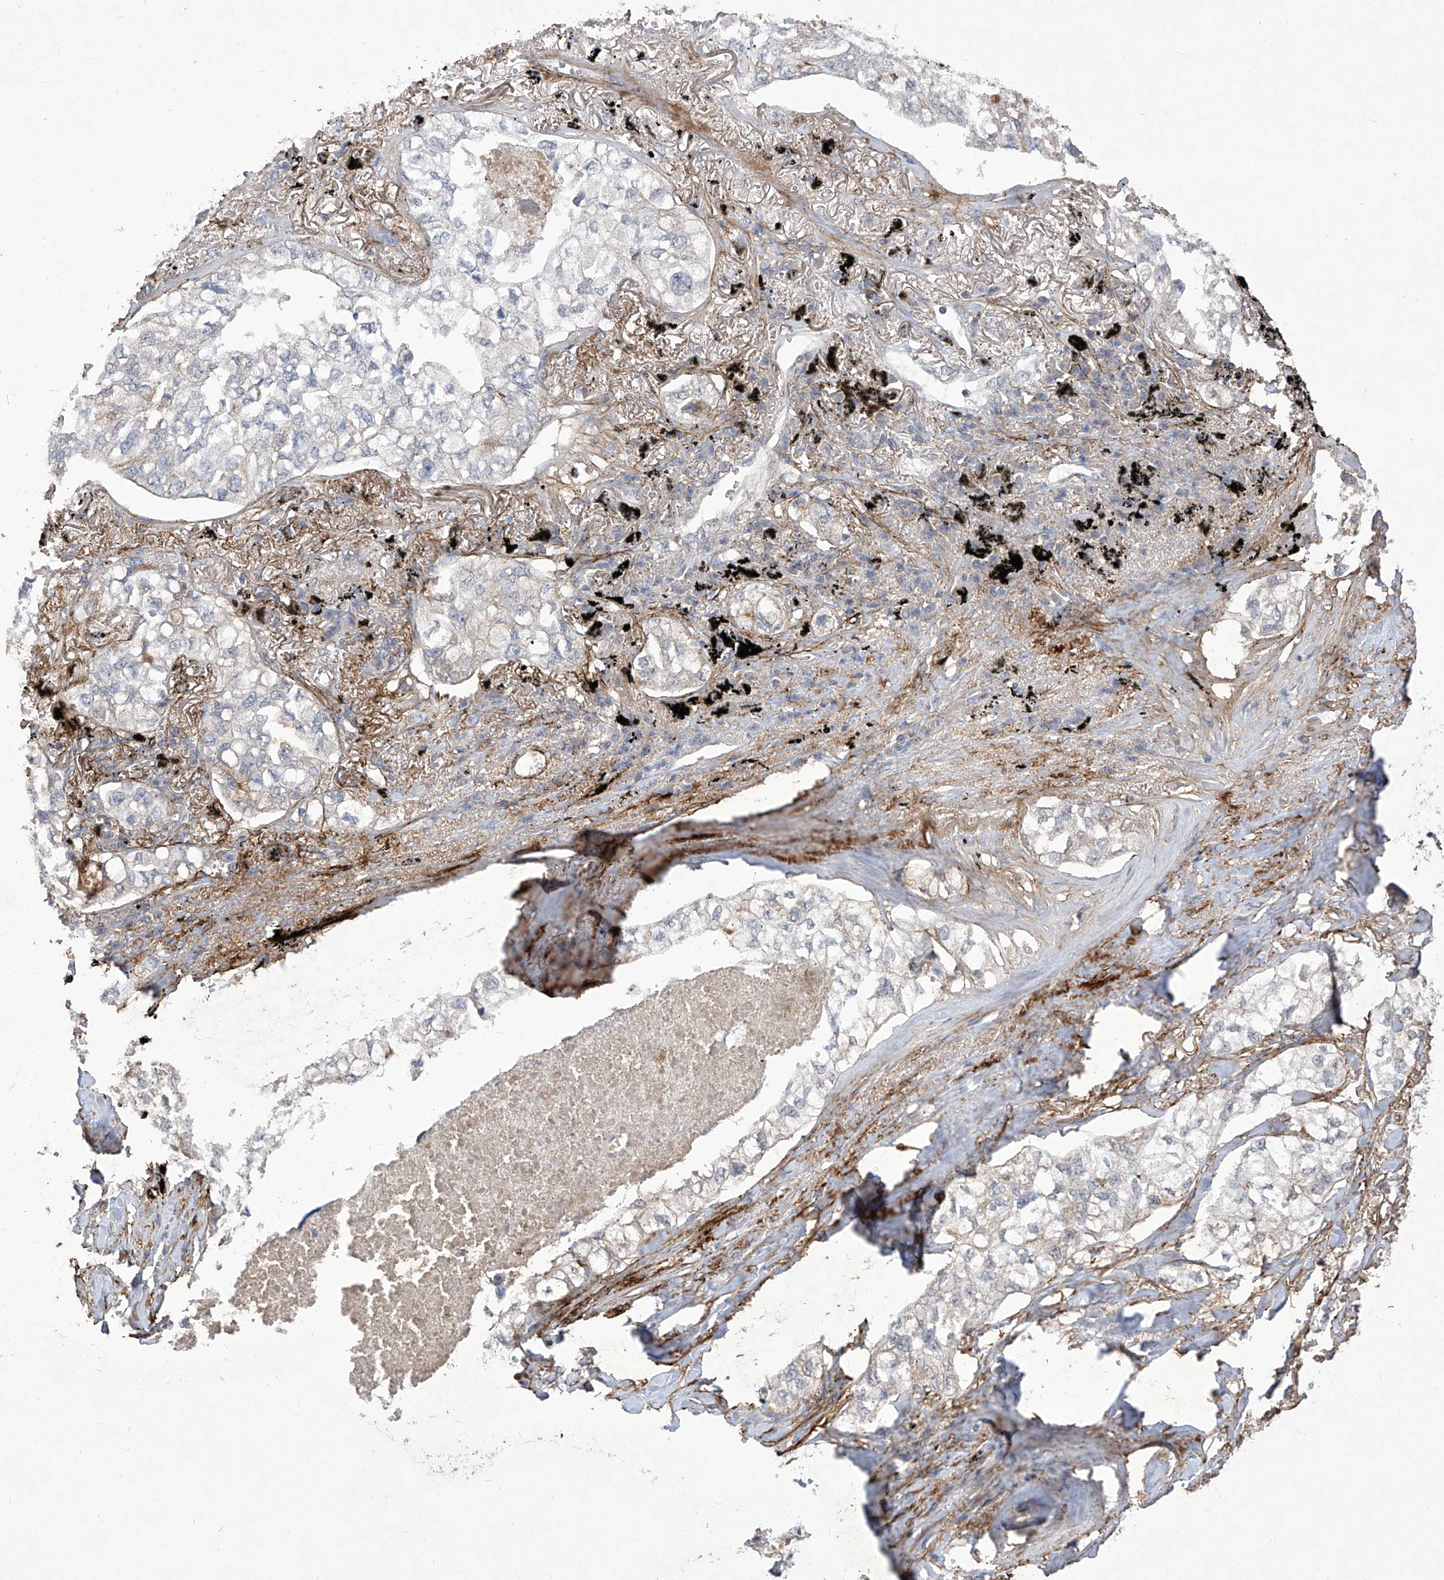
{"staining": {"intensity": "negative", "quantity": "none", "location": "none"}, "tissue": "lung cancer", "cell_type": "Tumor cells", "image_type": "cancer", "snomed": [{"axis": "morphology", "description": "Adenocarcinoma, NOS"}, {"axis": "topography", "description": "Lung"}], "caption": "Tumor cells are negative for brown protein staining in lung cancer (adenocarcinoma).", "gene": "TXNIP", "patient": {"sex": "male", "age": 65}}